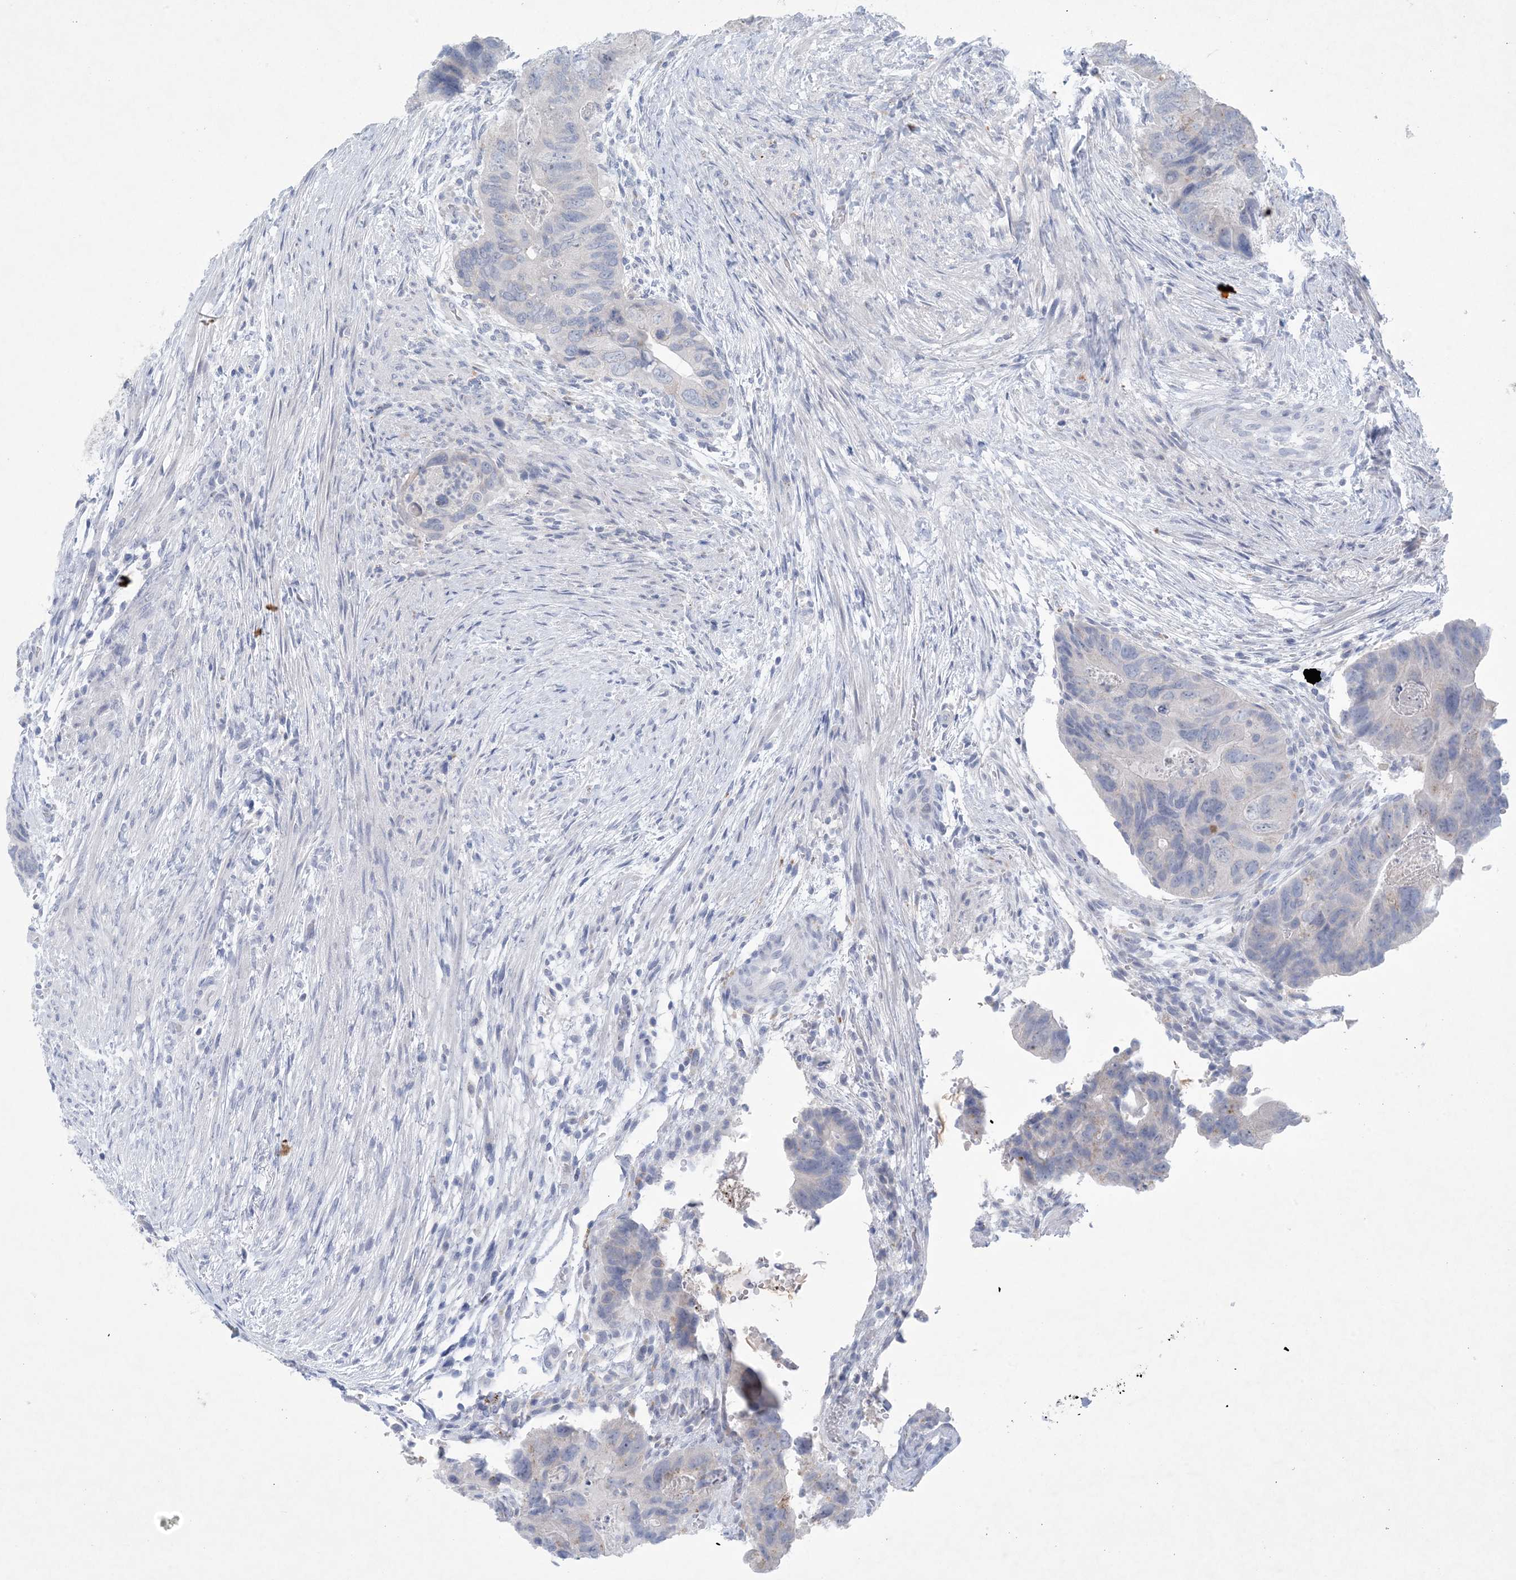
{"staining": {"intensity": "negative", "quantity": "none", "location": "none"}, "tissue": "colorectal cancer", "cell_type": "Tumor cells", "image_type": "cancer", "snomed": [{"axis": "morphology", "description": "Adenocarcinoma, NOS"}, {"axis": "topography", "description": "Rectum"}], "caption": "This is a histopathology image of immunohistochemistry (IHC) staining of colorectal cancer, which shows no expression in tumor cells.", "gene": "GABRG1", "patient": {"sex": "male", "age": 63}}